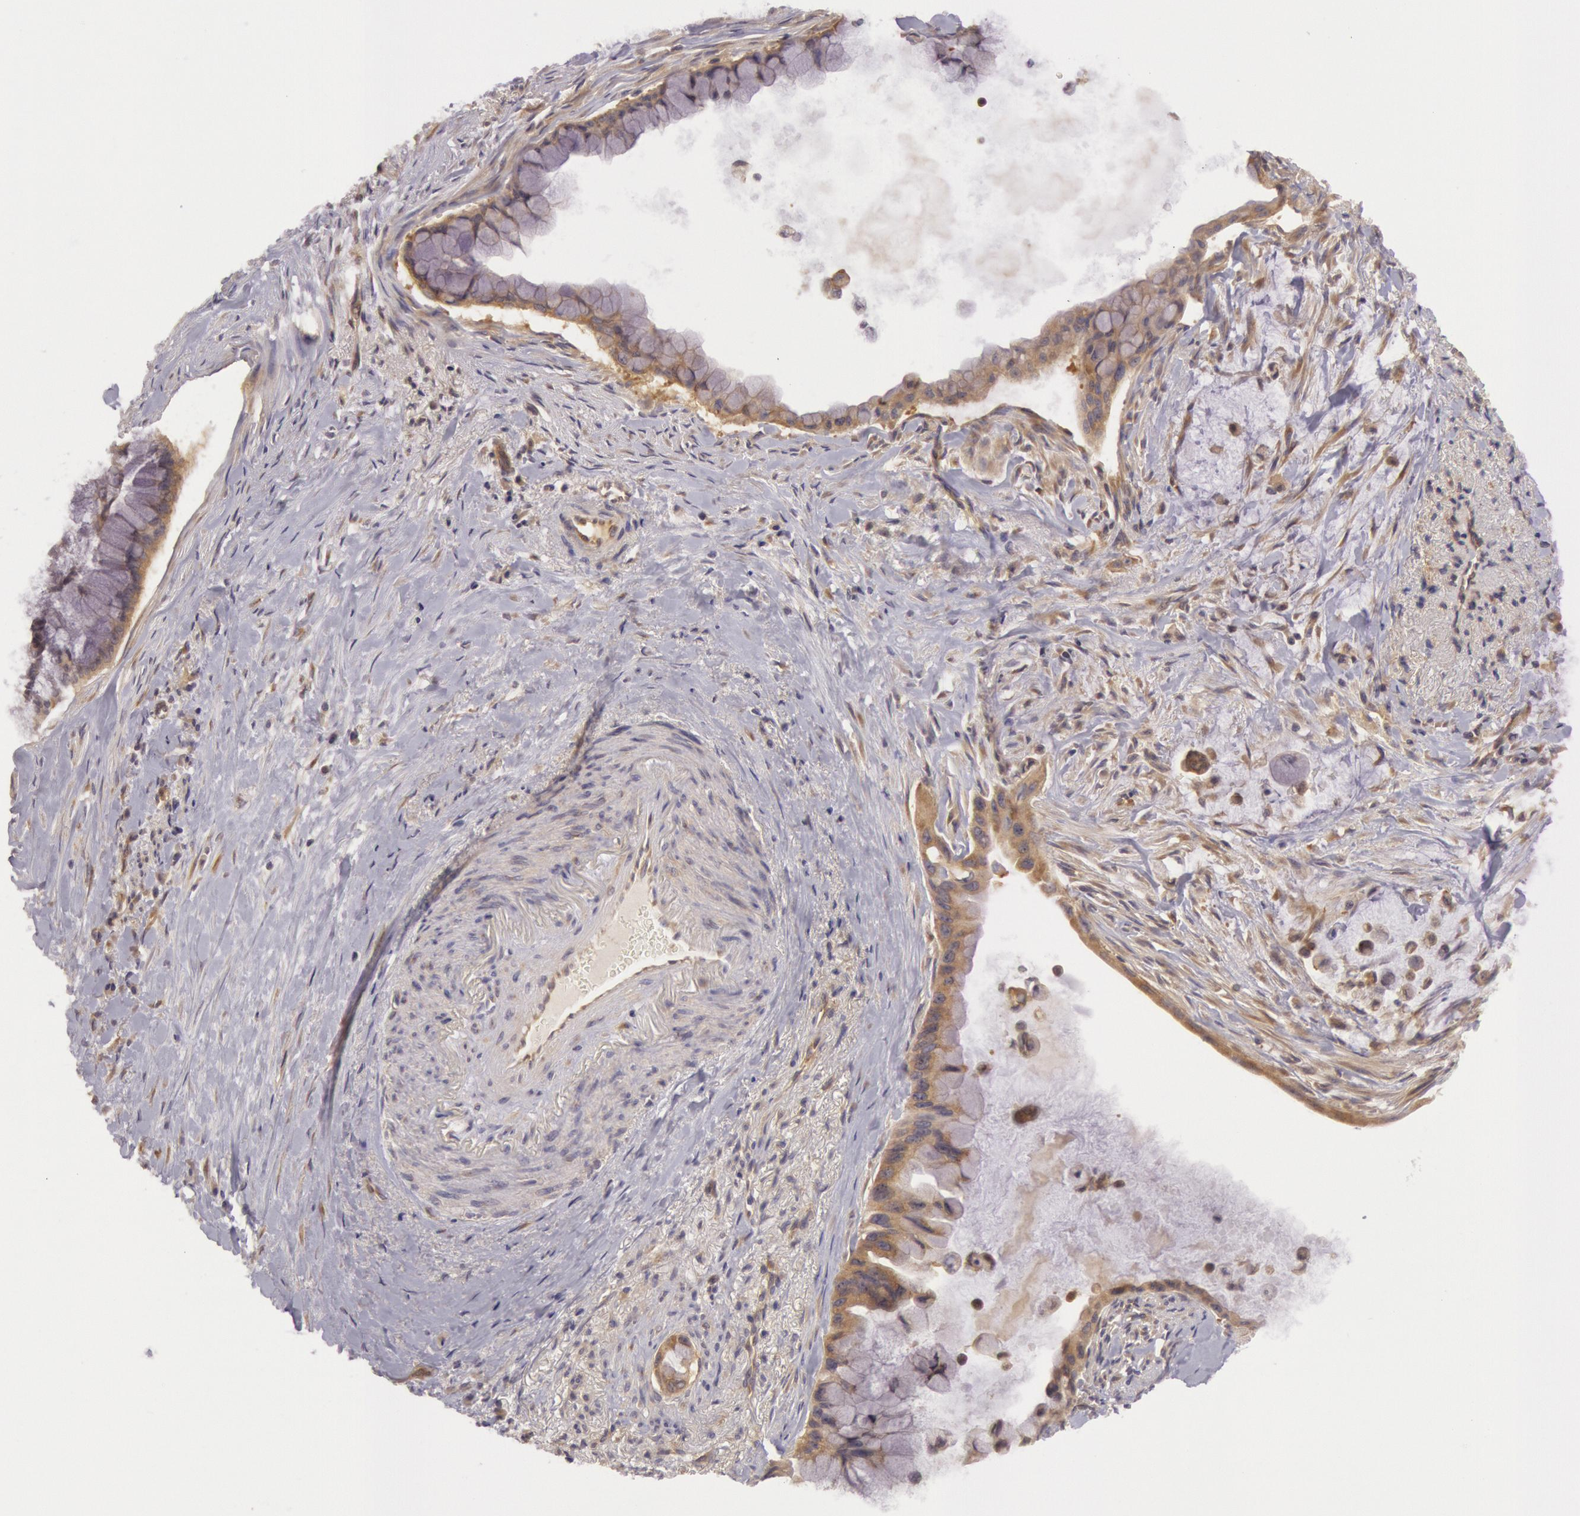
{"staining": {"intensity": "moderate", "quantity": ">75%", "location": "cytoplasmic/membranous"}, "tissue": "pancreatic cancer", "cell_type": "Tumor cells", "image_type": "cancer", "snomed": [{"axis": "morphology", "description": "Adenocarcinoma, NOS"}, {"axis": "topography", "description": "Pancreas"}], "caption": "This image exhibits pancreatic cancer stained with IHC to label a protein in brown. The cytoplasmic/membranous of tumor cells show moderate positivity for the protein. Nuclei are counter-stained blue.", "gene": "CHUK", "patient": {"sex": "male", "age": 59}}